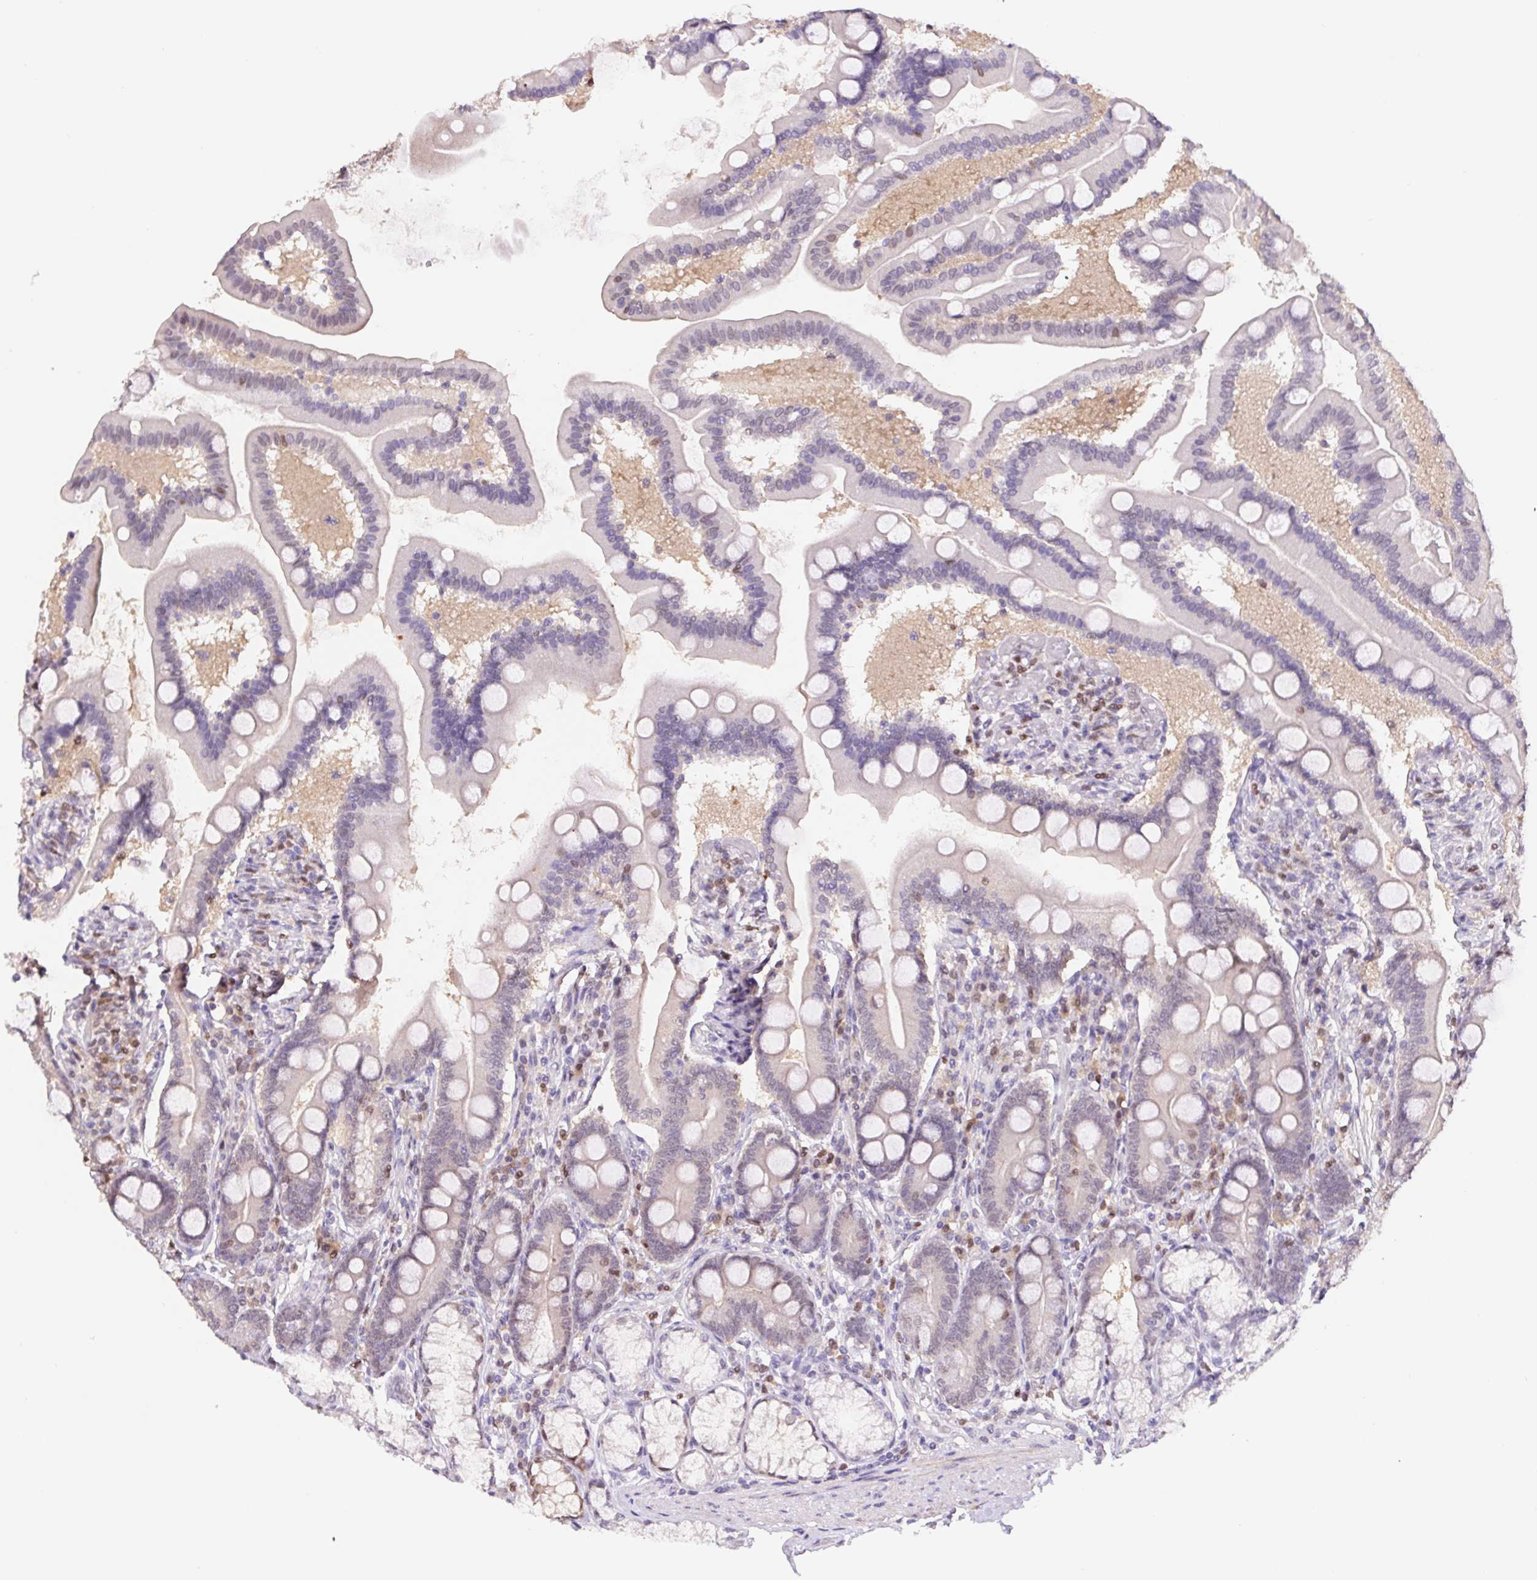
{"staining": {"intensity": "negative", "quantity": "none", "location": "none"}, "tissue": "duodenum", "cell_type": "Glandular cells", "image_type": "normal", "snomed": [{"axis": "morphology", "description": "Normal tissue, NOS"}, {"axis": "topography", "description": "Duodenum"}], "caption": "Image shows no protein expression in glandular cells of benign duodenum. Nuclei are stained in blue.", "gene": "L3MBTL4", "patient": {"sex": "female", "age": 67}}